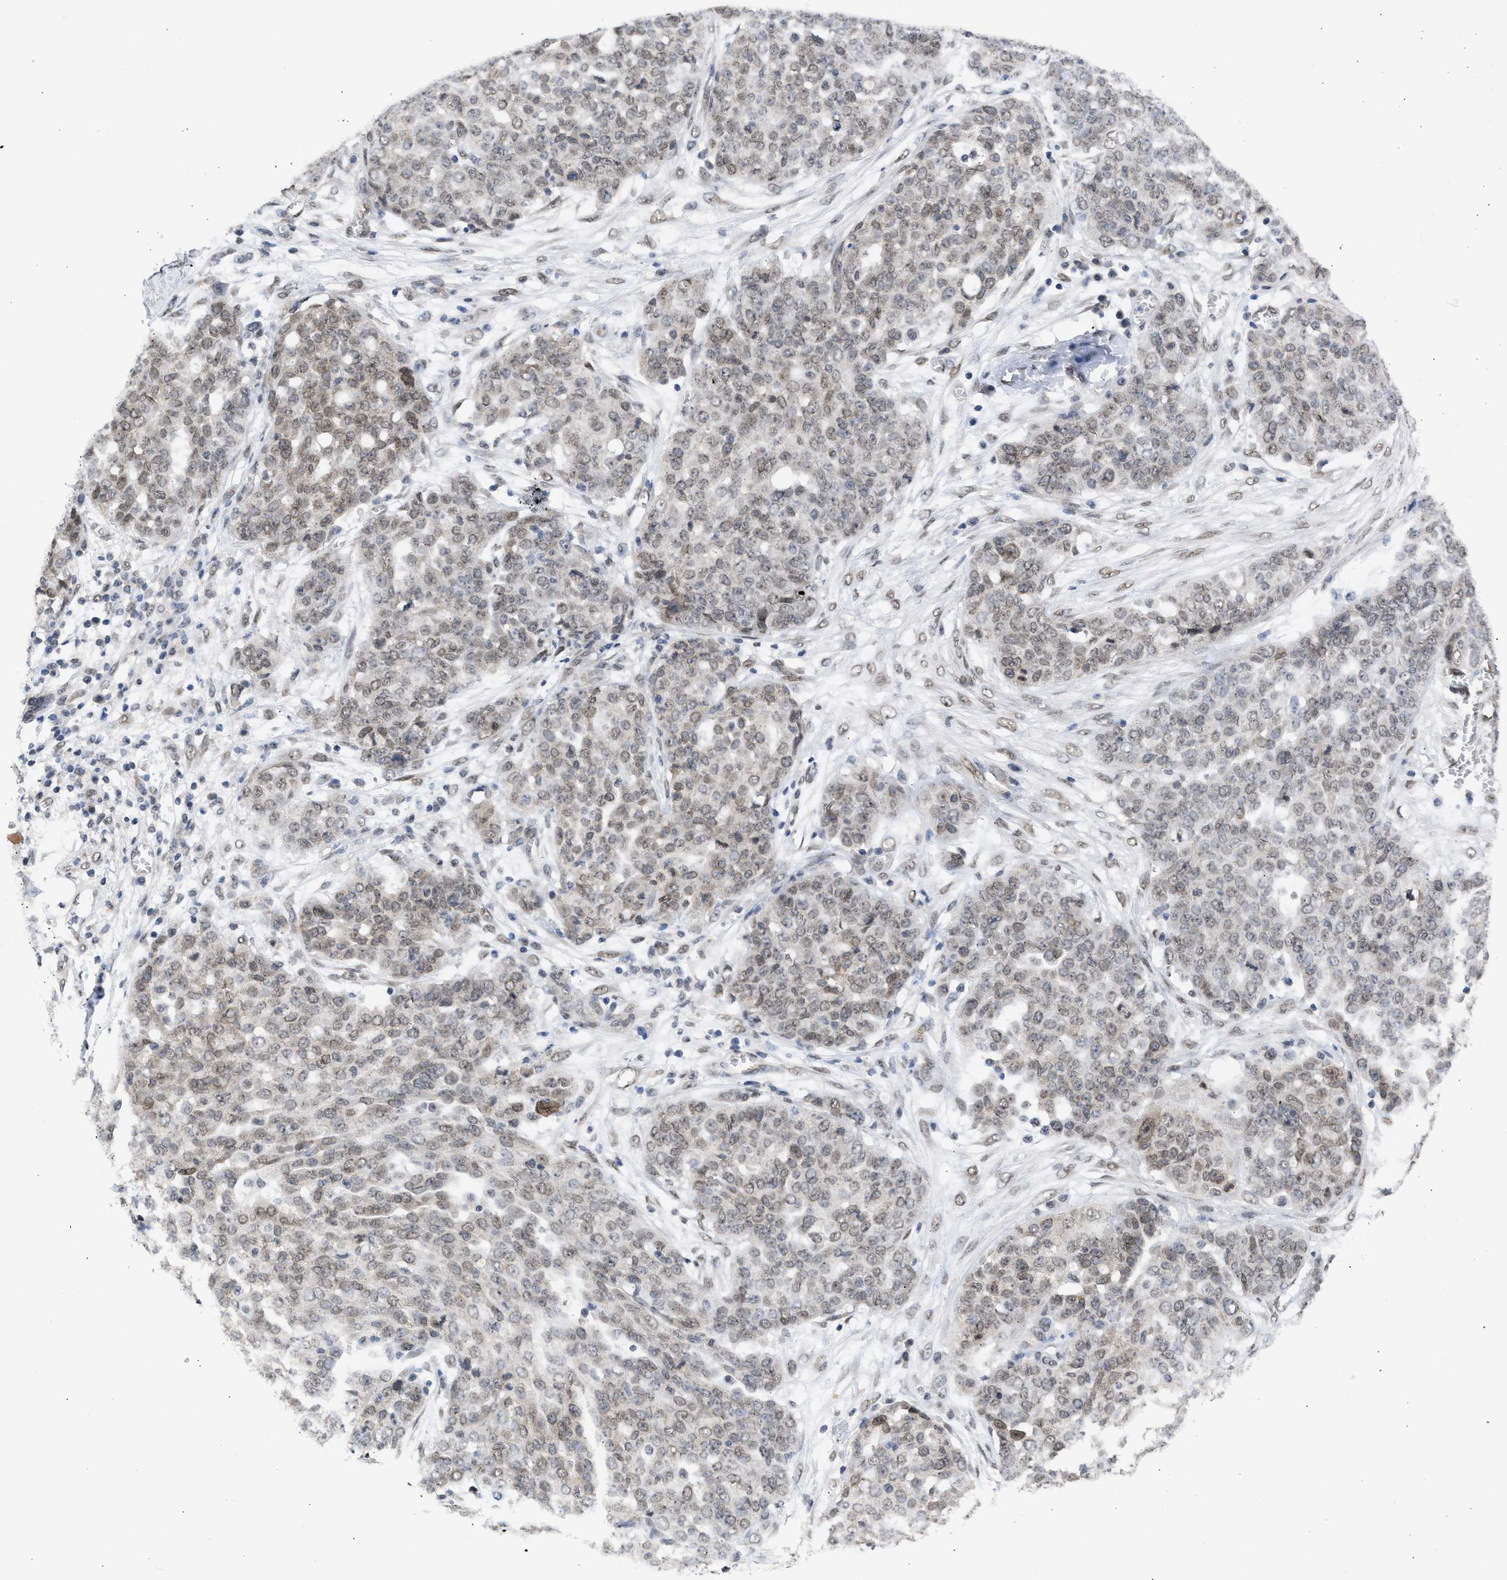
{"staining": {"intensity": "negative", "quantity": "none", "location": "none"}, "tissue": "ovarian cancer", "cell_type": "Tumor cells", "image_type": "cancer", "snomed": [{"axis": "morphology", "description": "Cystadenocarcinoma, serous, NOS"}, {"axis": "topography", "description": "Soft tissue"}, {"axis": "topography", "description": "Ovary"}], "caption": "The immunohistochemistry histopathology image has no significant expression in tumor cells of ovarian serous cystadenocarcinoma tissue.", "gene": "NUP35", "patient": {"sex": "female", "age": 57}}